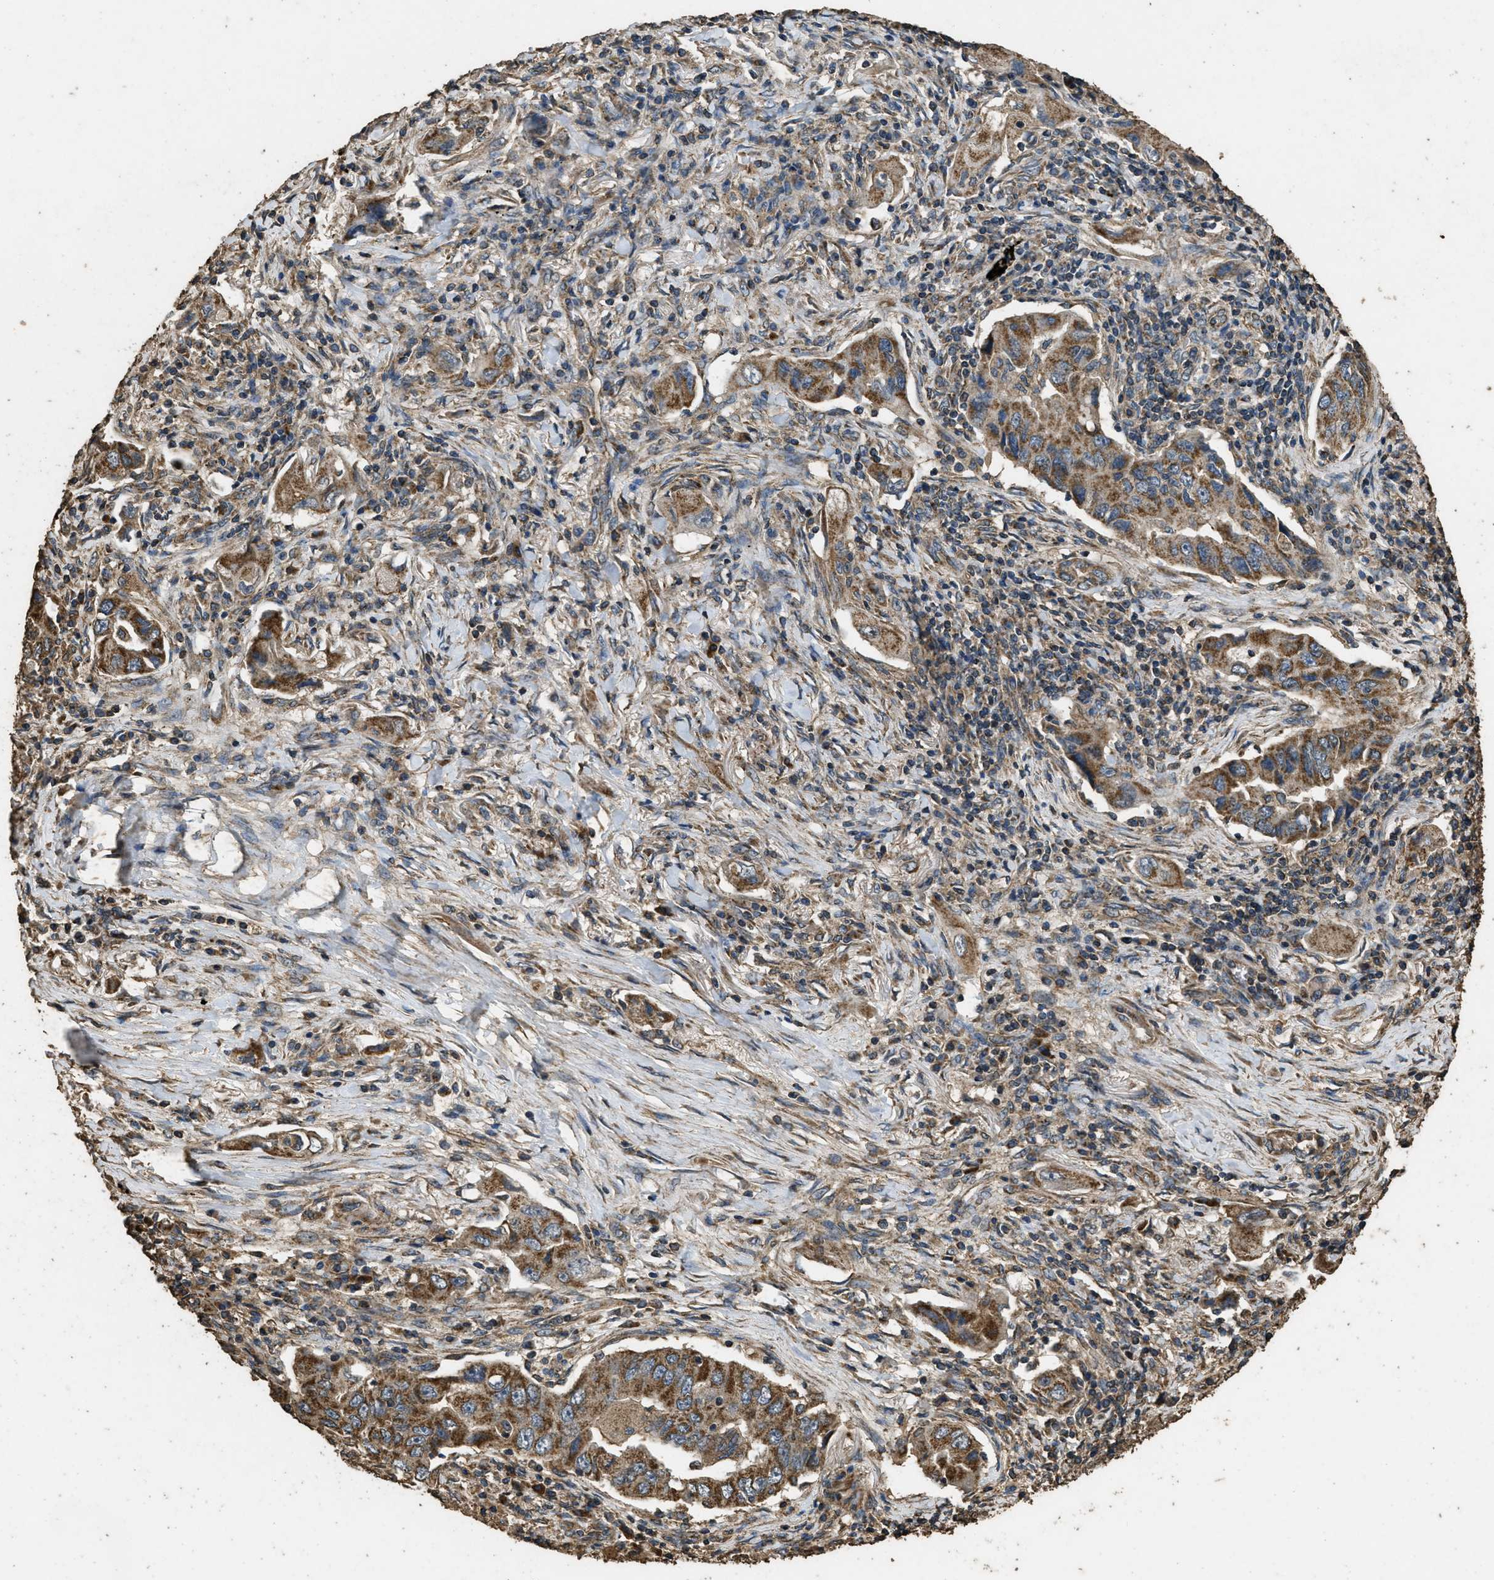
{"staining": {"intensity": "moderate", "quantity": ">75%", "location": "cytoplasmic/membranous"}, "tissue": "lung cancer", "cell_type": "Tumor cells", "image_type": "cancer", "snomed": [{"axis": "morphology", "description": "Adenocarcinoma, NOS"}, {"axis": "topography", "description": "Lung"}], "caption": "Lung adenocarcinoma stained for a protein reveals moderate cytoplasmic/membranous positivity in tumor cells. The staining was performed using DAB (3,3'-diaminobenzidine) to visualize the protein expression in brown, while the nuclei were stained in blue with hematoxylin (Magnification: 20x).", "gene": "CYRIA", "patient": {"sex": "female", "age": 65}}